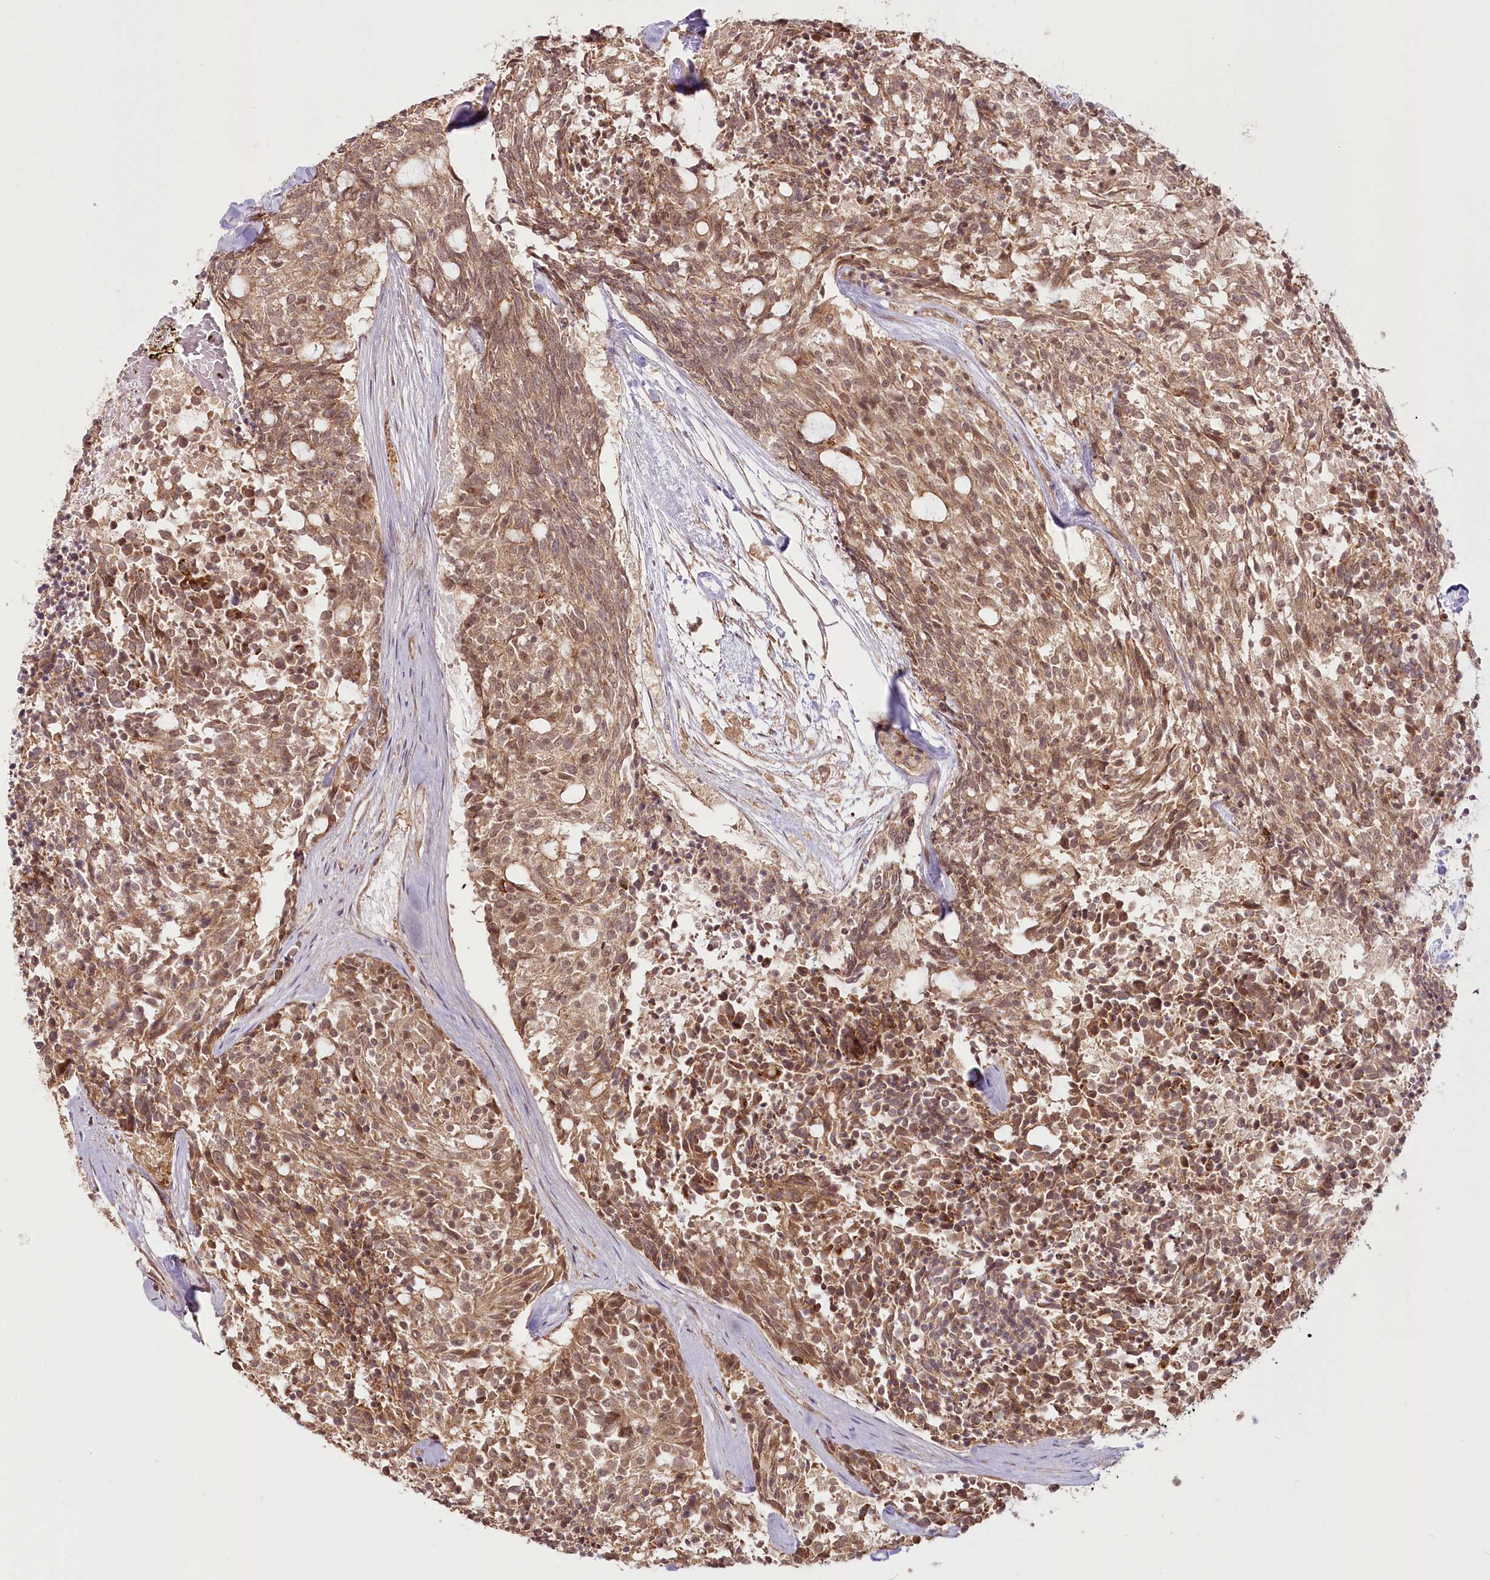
{"staining": {"intensity": "moderate", "quantity": ">75%", "location": "cytoplasmic/membranous"}, "tissue": "carcinoid", "cell_type": "Tumor cells", "image_type": "cancer", "snomed": [{"axis": "morphology", "description": "Carcinoid, malignant, NOS"}, {"axis": "topography", "description": "Pancreas"}], "caption": "Protein analysis of carcinoid tissue displays moderate cytoplasmic/membranous staining in approximately >75% of tumor cells. (brown staining indicates protein expression, while blue staining denotes nuclei).", "gene": "R3HDM2", "patient": {"sex": "female", "age": 54}}